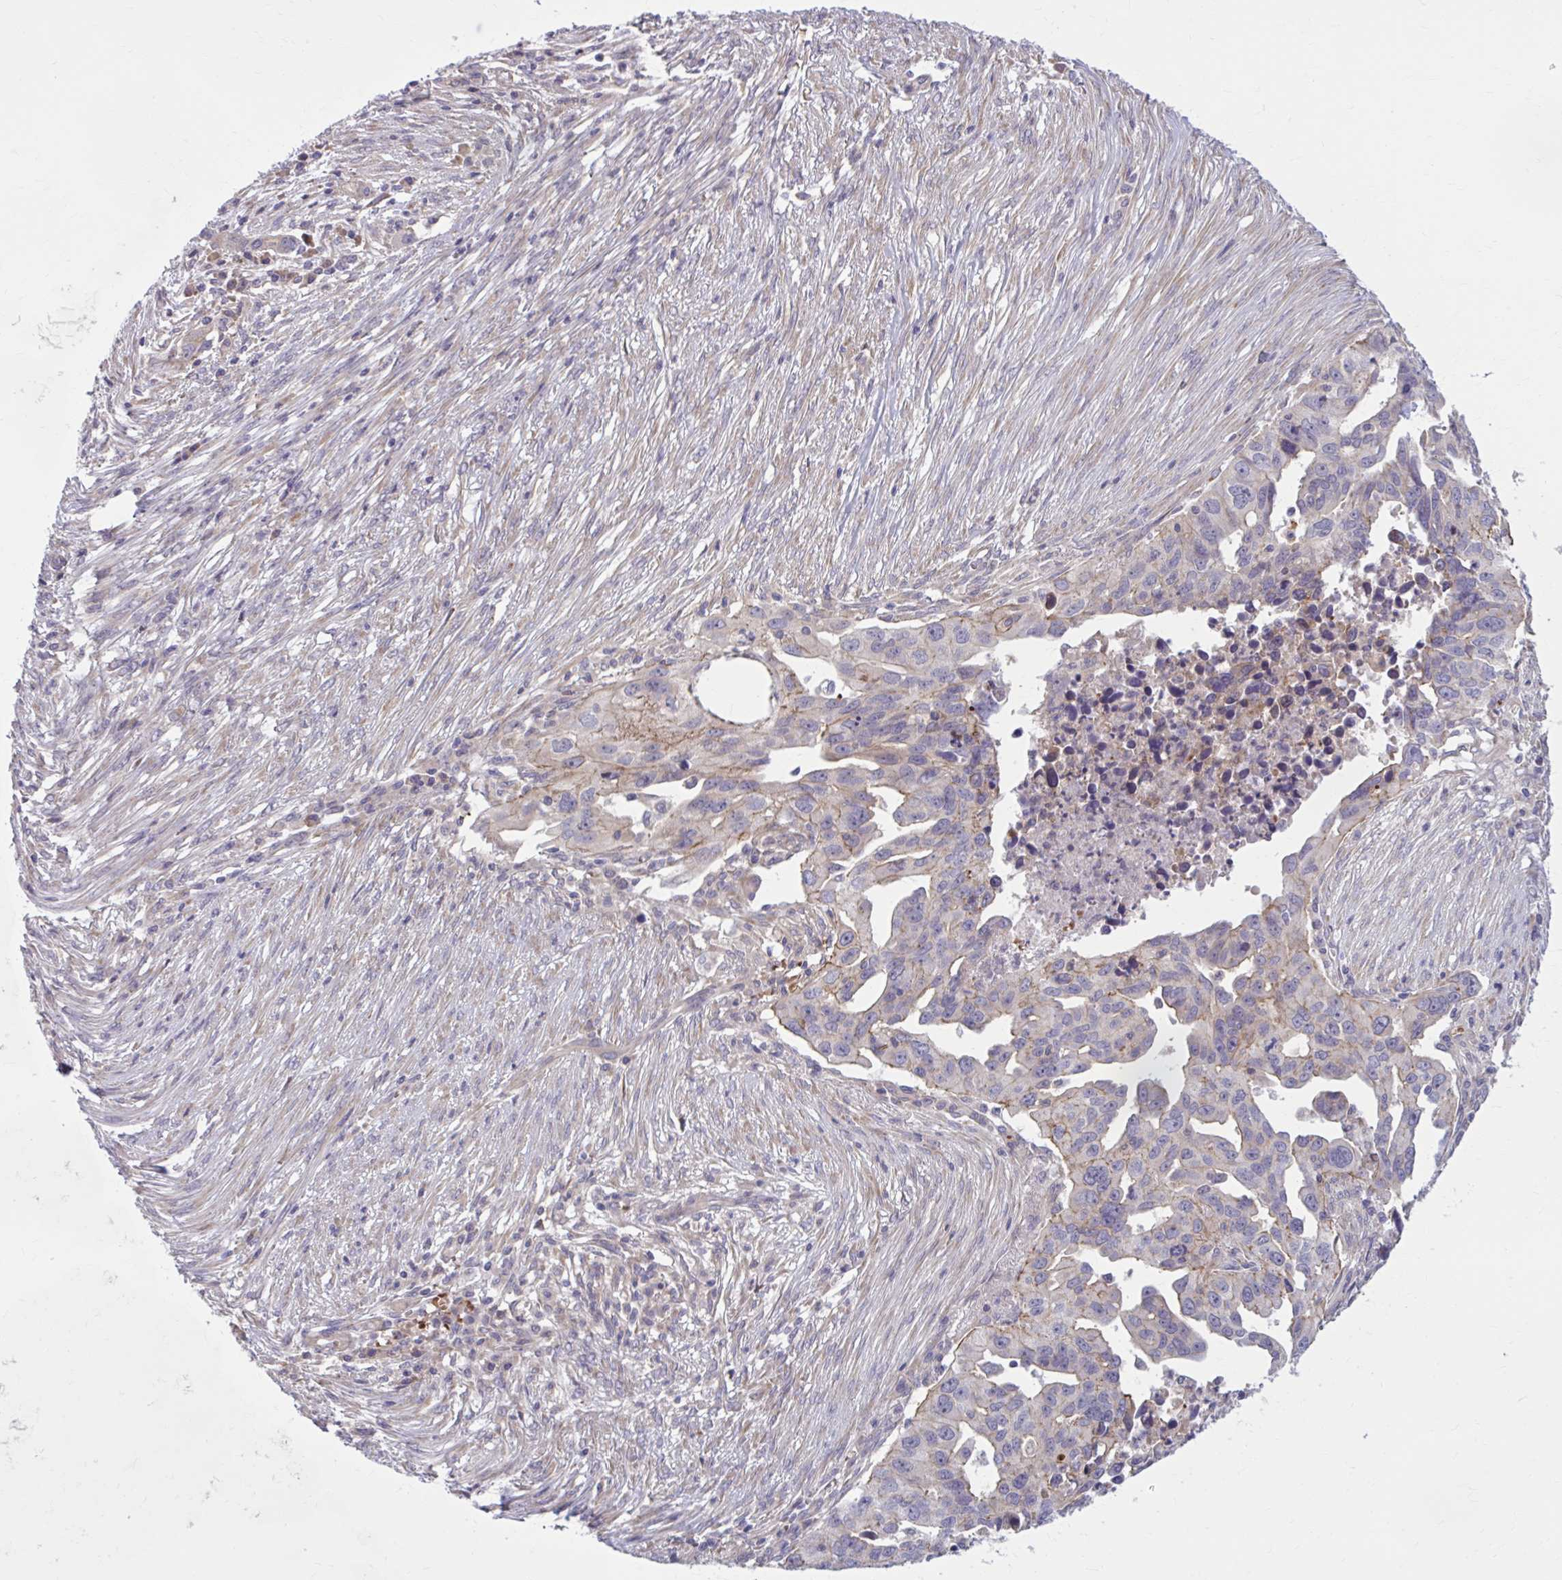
{"staining": {"intensity": "weak", "quantity": "<25%", "location": "cytoplasmic/membranous"}, "tissue": "ovarian cancer", "cell_type": "Tumor cells", "image_type": "cancer", "snomed": [{"axis": "morphology", "description": "Carcinoma, endometroid"}, {"axis": "morphology", "description": "Cystadenocarcinoma, serous, NOS"}, {"axis": "topography", "description": "Ovary"}], "caption": "High magnification brightfield microscopy of endometroid carcinoma (ovarian) stained with DAB (3,3'-diaminobenzidine) (brown) and counterstained with hematoxylin (blue): tumor cells show no significant positivity. (DAB (3,3'-diaminobenzidine) immunohistochemistry, high magnification).", "gene": "SNF8", "patient": {"sex": "female", "age": 45}}